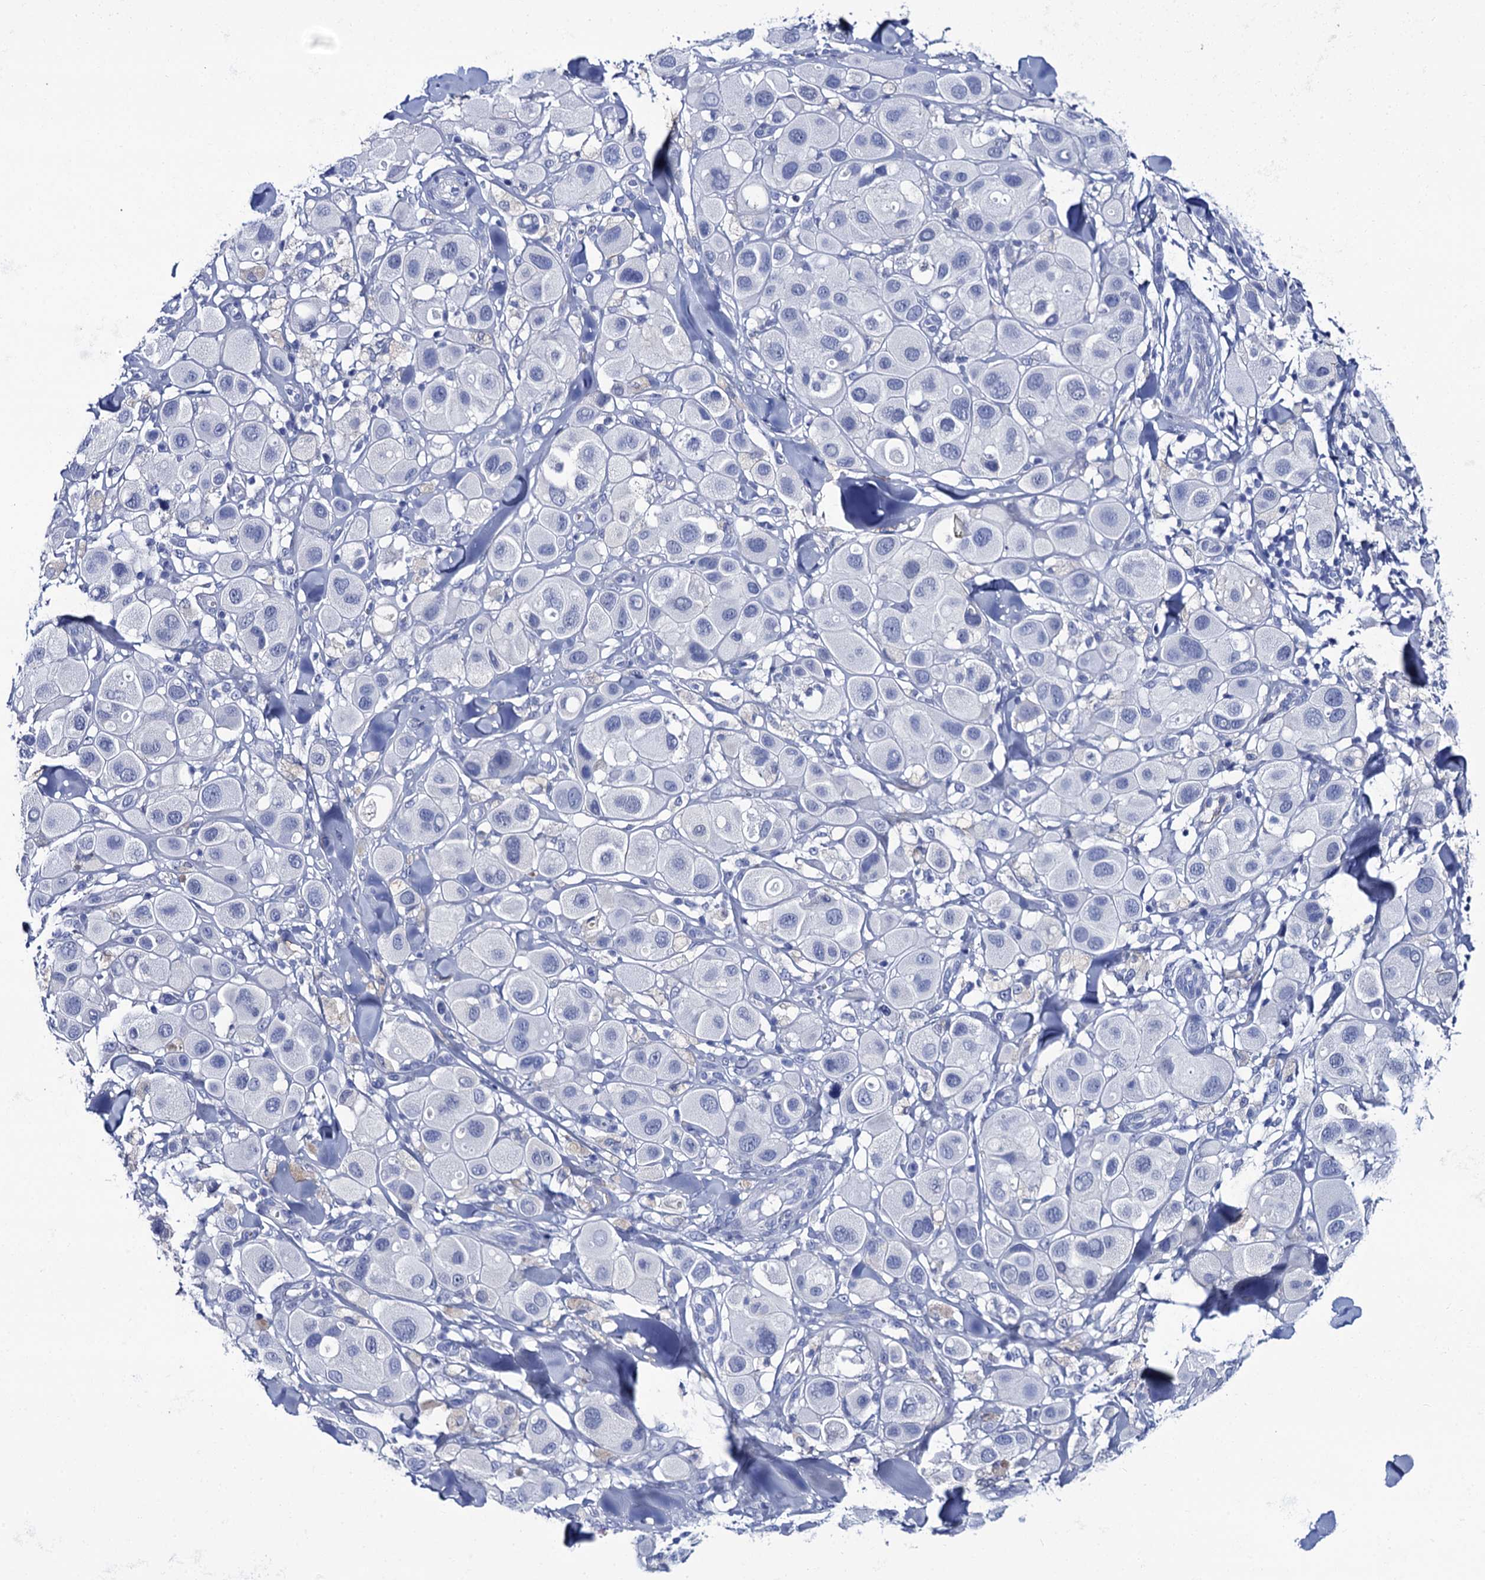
{"staining": {"intensity": "negative", "quantity": "none", "location": "none"}, "tissue": "melanoma", "cell_type": "Tumor cells", "image_type": "cancer", "snomed": [{"axis": "morphology", "description": "Malignant melanoma, Metastatic site"}, {"axis": "topography", "description": "Skin"}], "caption": "Tumor cells are negative for protein expression in human malignant melanoma (metastatic site). (Immunohistochemistry, brightfield microscopy, high magnification).", "gene": "RAB3IP", "patient": {"sex": "male", "age": 41}}